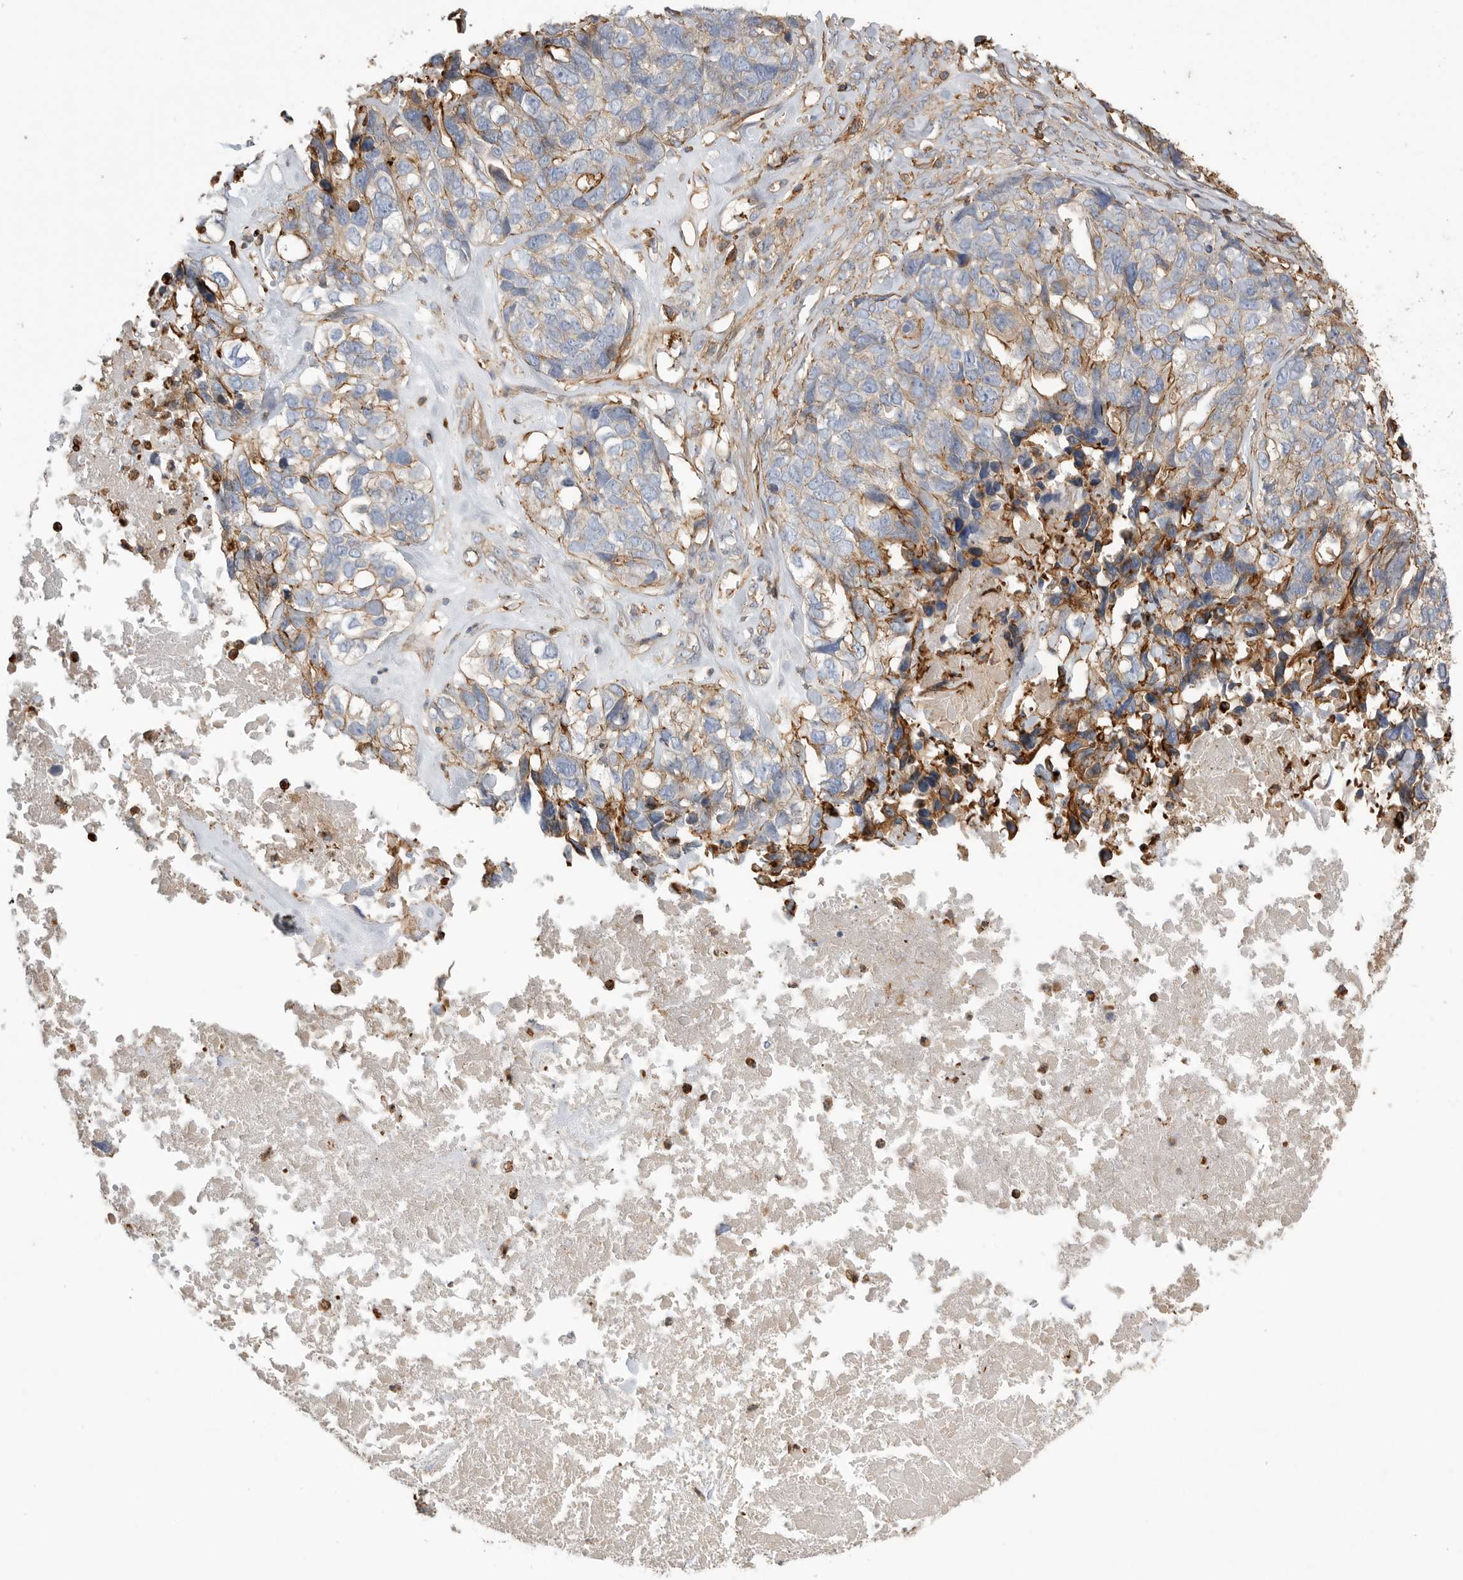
{"staining": {"intensity": "moderate", "quantity": "<25%", "location": "cytoplasmic/membranous"}, "tissue": "ovarian cancer", "cell_type": "Tumor cells", "image_type": "cancer", "snomed": [{"axis": "morphology", "description": "Cystadenocarcinoma, serous, NOS"}, {"axis": "topography", "description": "Ovary"}], "caption": "Immunohistochemistry (DAB (3,3'-diaminobenzidine)) staining of human ovarian cancer (serous cystadenocarcinoma) exhibits moderate cytoplasmic/membranous protein staining in approximately <25% of tumor cells. (Stains: DAB in brown, nuclei in blue, Microscopy: brightfield microscopy at high magnification).", "gene": "GPER1", "patient": {"sex": "female", "age": 79}}